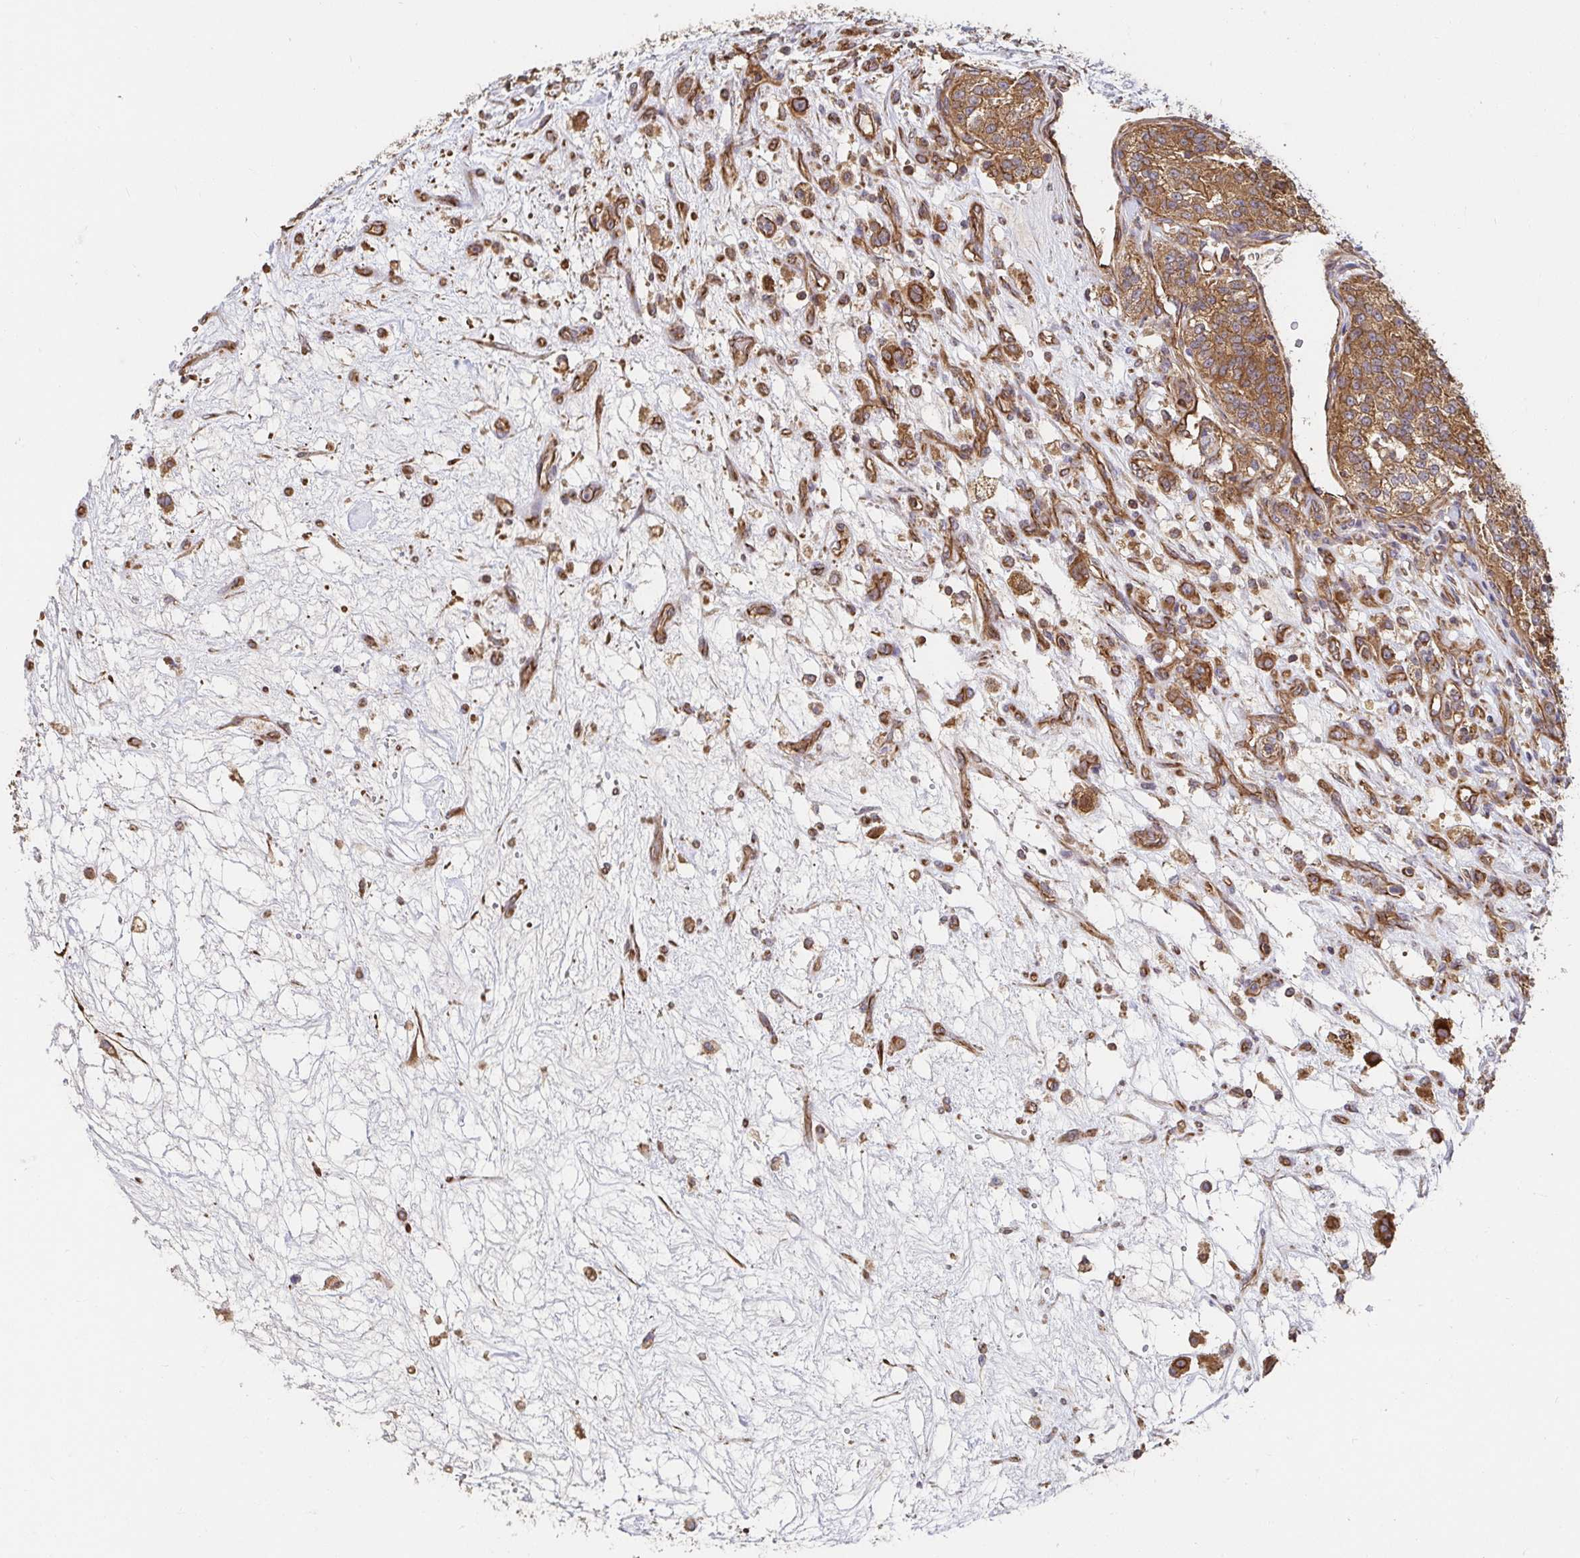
{"staining": {"intensity": "moderate", "quantity": ">75%", "location": "cytoplasmic/membranous"}, "tissue": "renal cancer", "cell_type": "Tumor cells", "image_type": "cancer", "snomed": [{"axis": "morphology", "description": "Adenocarcinoma, NOS"}, {"axis": "topography", "description": "Kidney"}], "caption": "Tumor cells reveal moderate cytoplasmic/membranous staining in approximately >75% of cells in adenocarcinoma (renal). (Brightfield microscopy of DAB IHC at high magnification).", "gene": "APBB1", "patient": {"sex": "female", "age": 63}}